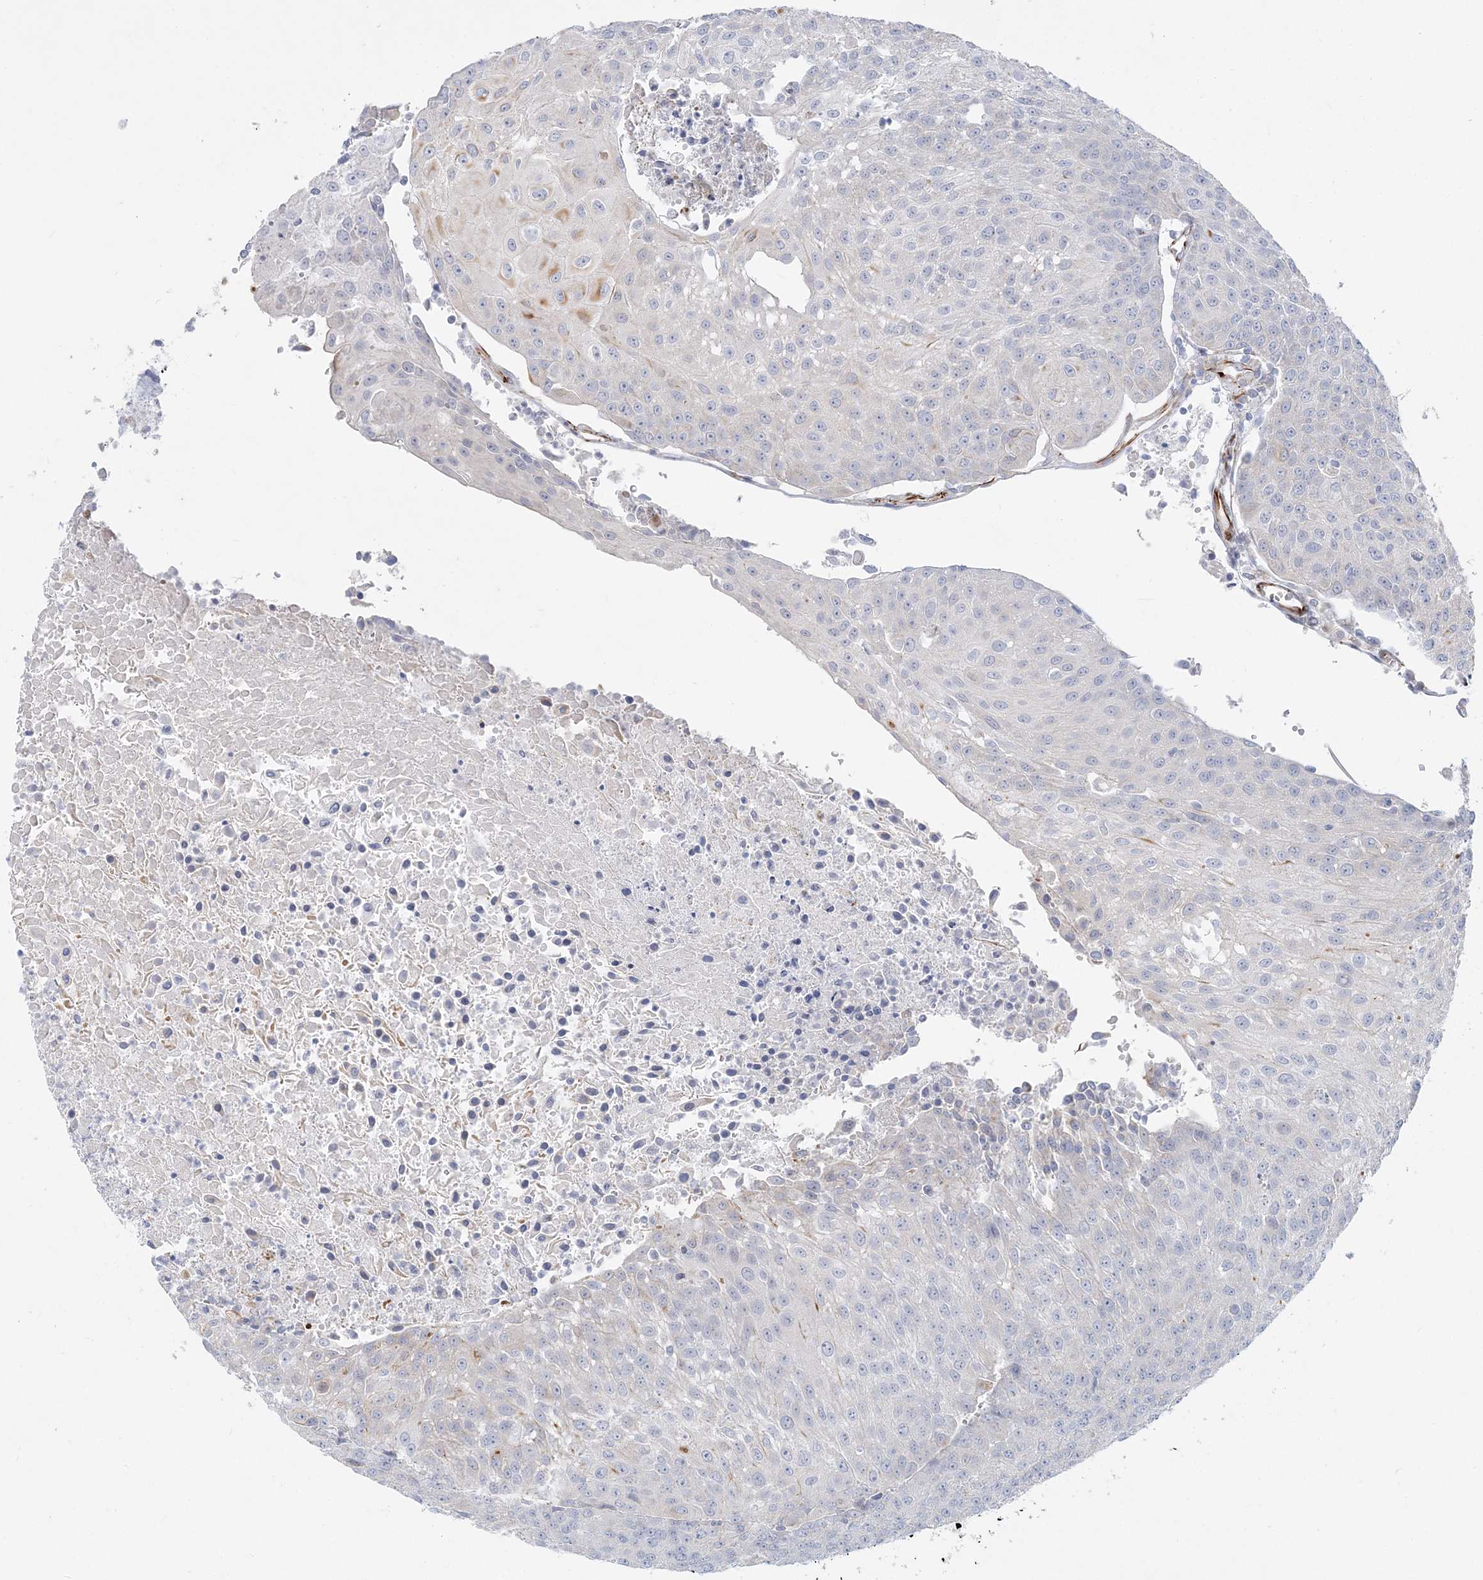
{"staining": {"intensity": "negative", "quantity": "none", "location": "none"}, "tissue": "urothelial cancer", "cell_type": "Tumor cells", "image_type": "cancer", "snomed": [{"axis": "morphology", "description": "Urothelial carcinoma, High grade"}, {"axis": "topography", "description": "Urinary bladder"}], "caption": "DAB (3,3'-diaminobenzidine) immunohistochemical staining of urothelial cancer displays no significant staining in tumor cells. (DAB immunohistochemistry visualized using brightfield microscopy, high magnification).", "gene": "PPIL6", "patient": {"sex": "female", "age": 85}}